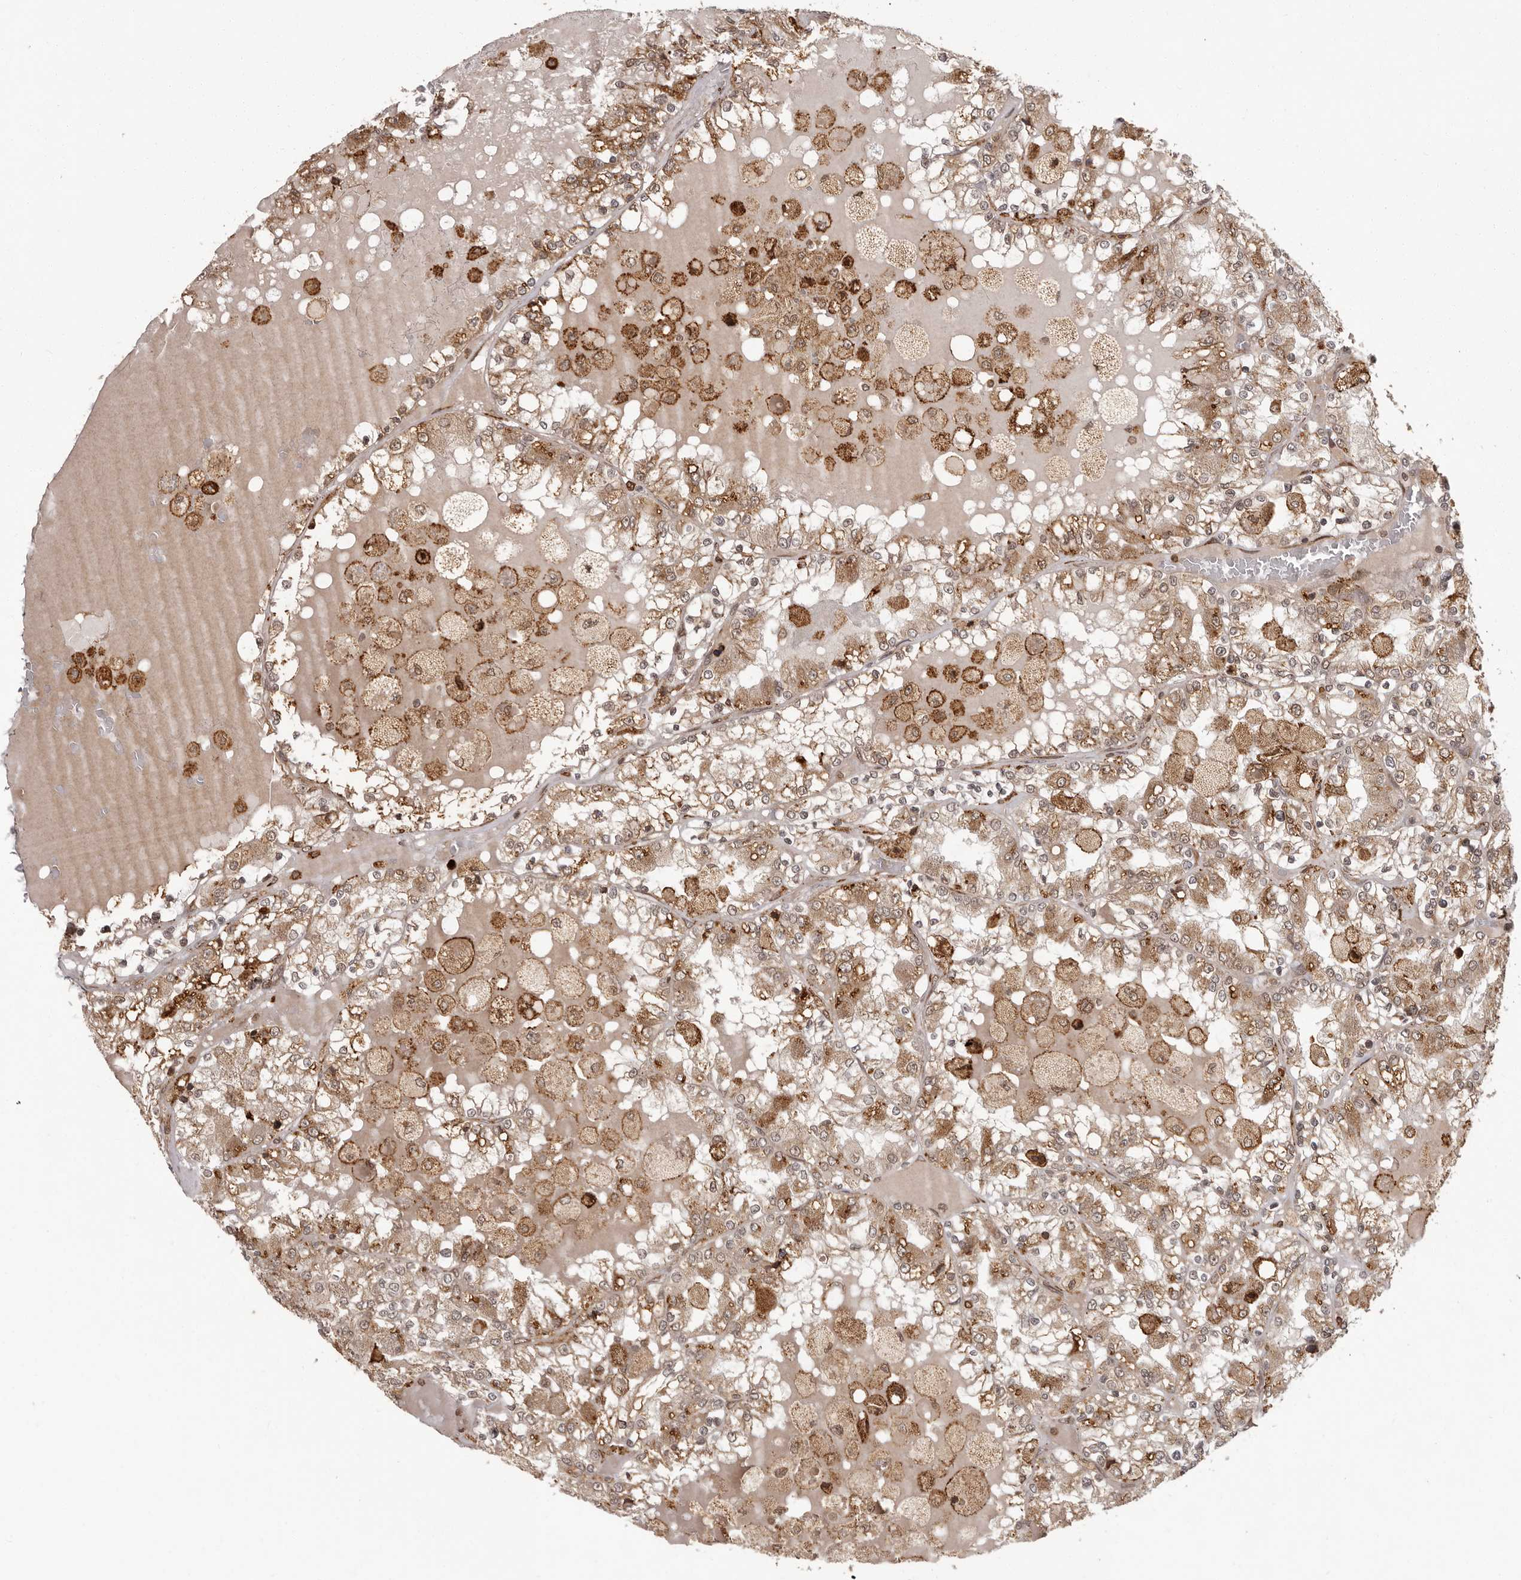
{"staining": {"intensity": "moderate", "quantity": "25%-75%", "location": "cytoplasmic/membranous"}, "tissue": "renal cancer", "cell_type": "Tumor cells", "image_type": "cancer", "snomed": [{"axis": "morphology", "description": "Adenocarcinoma, NOS"}, {"axis": "topography", "description": "Kidney"}], "caption": "High-magnification brightfield microscopy of renal cancer (adenocarcinoma) stained with DAB (3,3'-diaminobenzidine) (brown) and counterstained with hematoxylin (blue). tumor cells exhibit moderate cytoplasmic/membranous staining is present in about25%-75% of cells.", "gene": "IL32", "patient": {"sex": "female", "age": 56}}